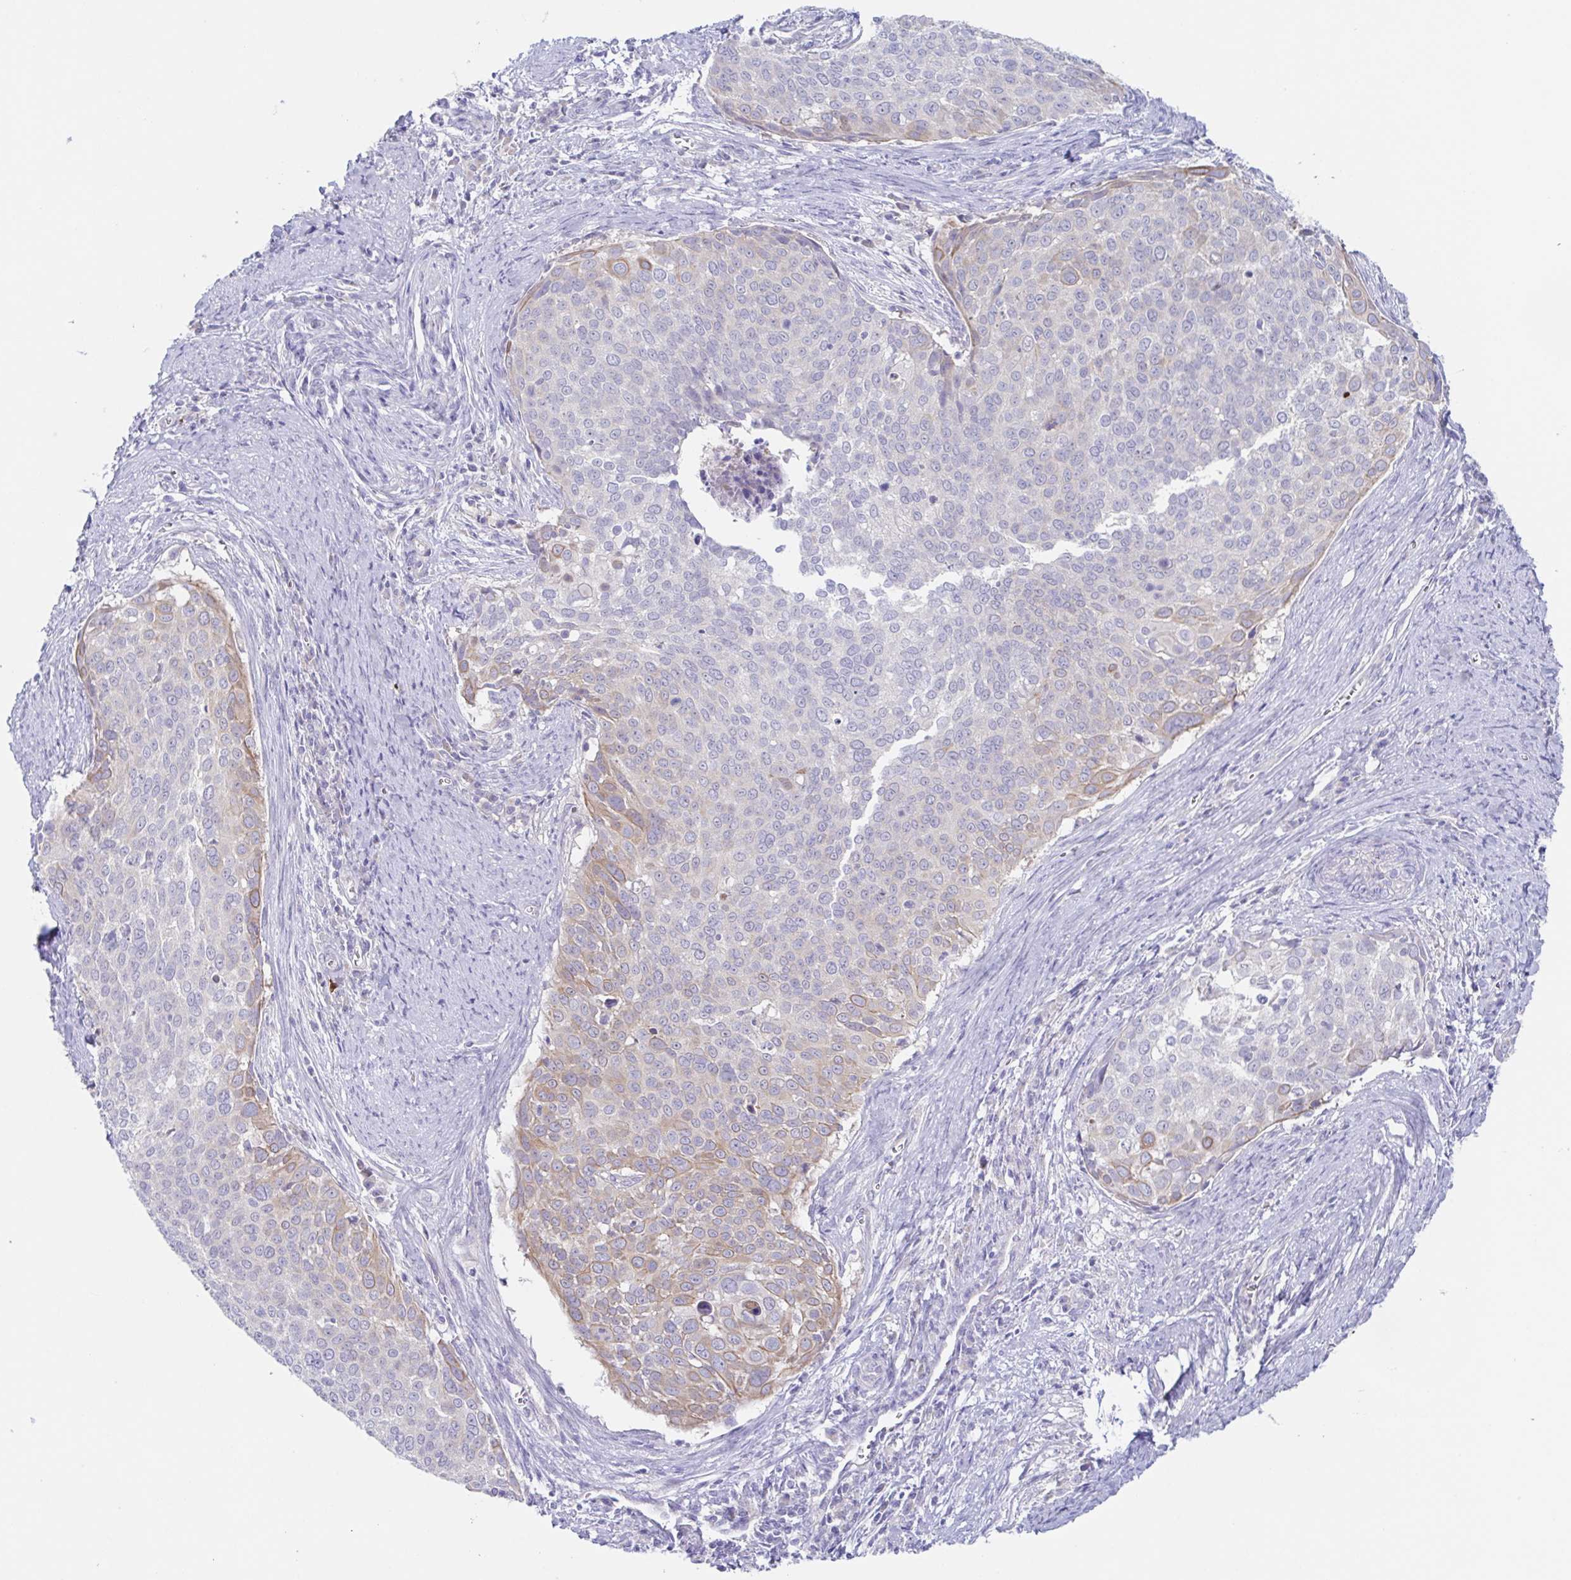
{"staining": {"intensity": "weak", "quantity": "25%-75%", "location": "cytoplasmic/membranous"}, "tissue": "cervical cancer", "cell_type": "Tumor cells", "image_type": "cancer", "snomed": [{"axis": "morphology", "description": "Squamous cell carcinoma, NOS"}, {"axis": "topography", "description": "Cervix"}], "caption": "Squamous cell carcinoma (cervical) stained with immunohistochemistry (IHC) displays weak cytoplasmic/membranous staining in about 25%-75% of tumor cells. (brown staining indicates protein expression, while blue staining denotes nuclei).", "gene": "HTR2A", "patient": {"sex": "female", "age": 39}}